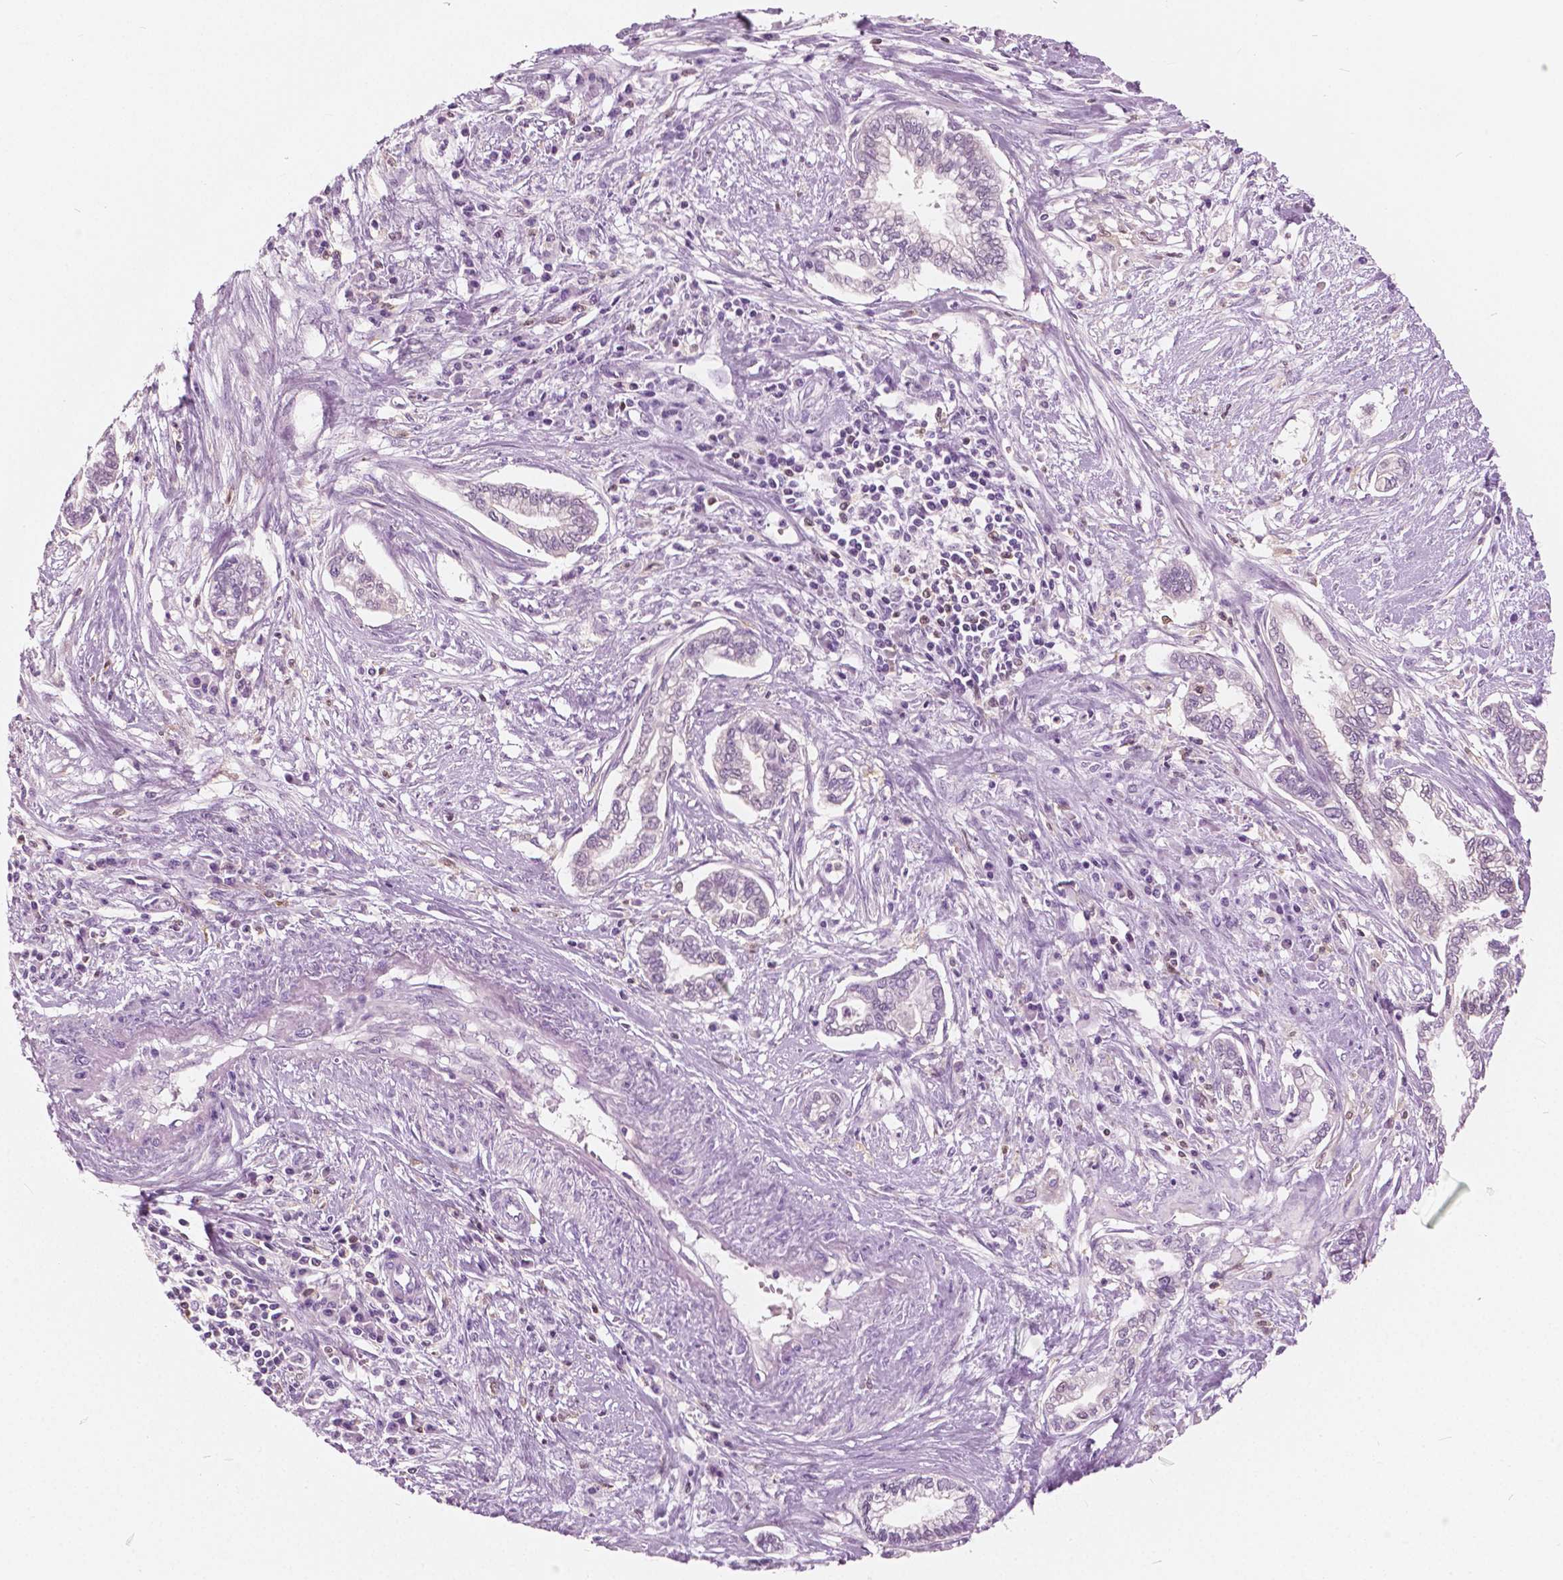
{"staining": {"intensity": "negative", "quantity": "none", "location": "none"}, "tissue": "cervical cancer", "cell_type": "Tumor cells", "image_type": "cancer", "snomed": [{"axis": "morphology", "description": "Adenocarcinoma, NOS"}, {"axis": "topography", "description": "Cervix"}], "caption": "High magnification brightfield microscopy of cervical adenocarcinoma stained with DAB (3,3'-diaminobenzidine) (brown) and counterstained with hematoxylin (blue): tumor cells show no significant staining.", "gene": "GALM", "patient": {"sex": "female", "age": 62}}